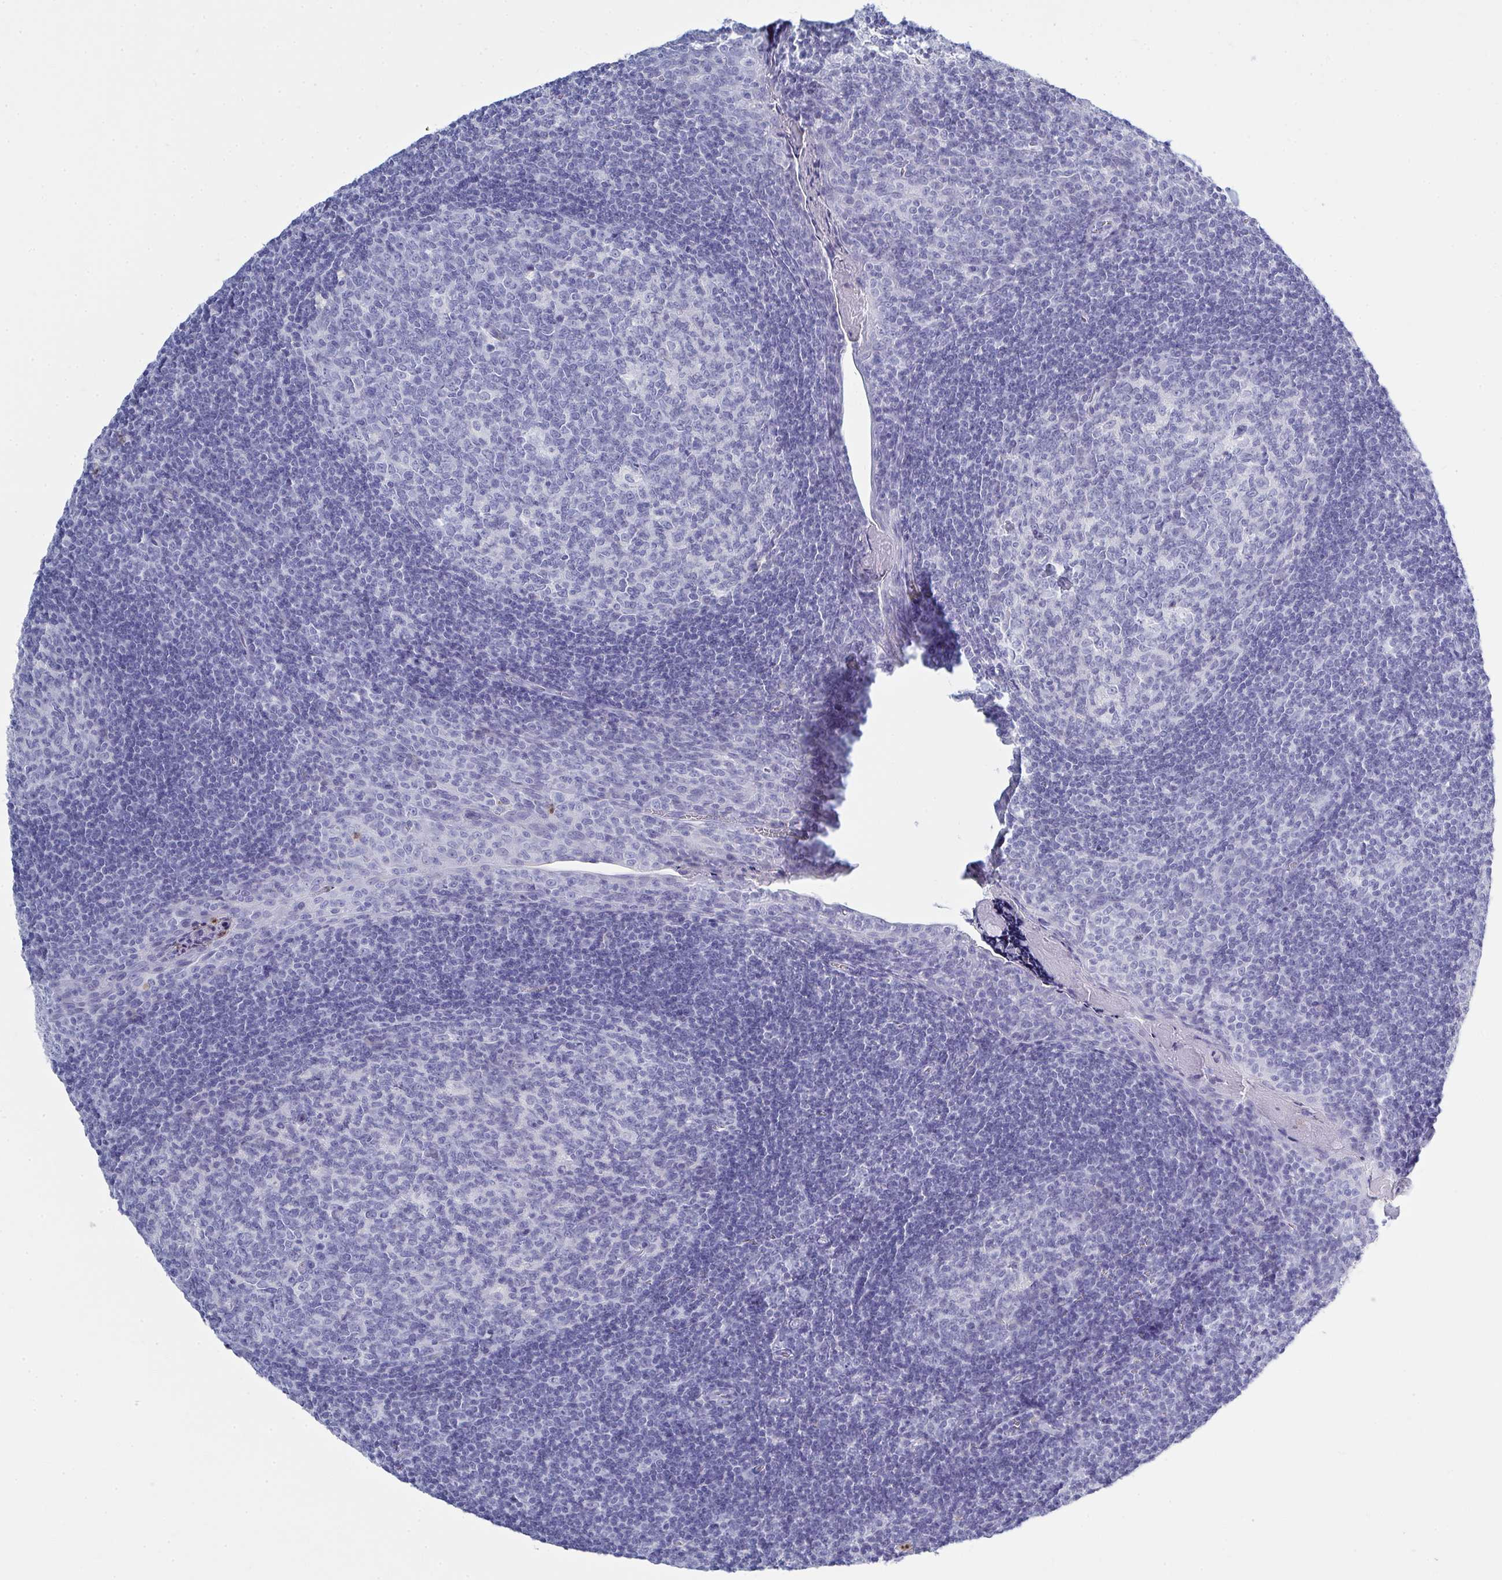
{"staining": {"intensity": "negative", "quantity": "none", "location": "none"}, "tissue": "tonsil", "cell_type": "Germinal center cells", "image_type": "normal", "snomed": [{"axis": "morphology", "description": "Normal tissue, NOS"}, {"axis": "morphology", "description": "Inflammation, NOS"}, {"axis": "topography", "description": "Tonsil"}], "caption": "Photomicrograph shows no significant protein positivity in germinal center cells of unremarkable tonsil.", "gene": "SERPINB10", "patient": {"sex": "female", "age": 31}}